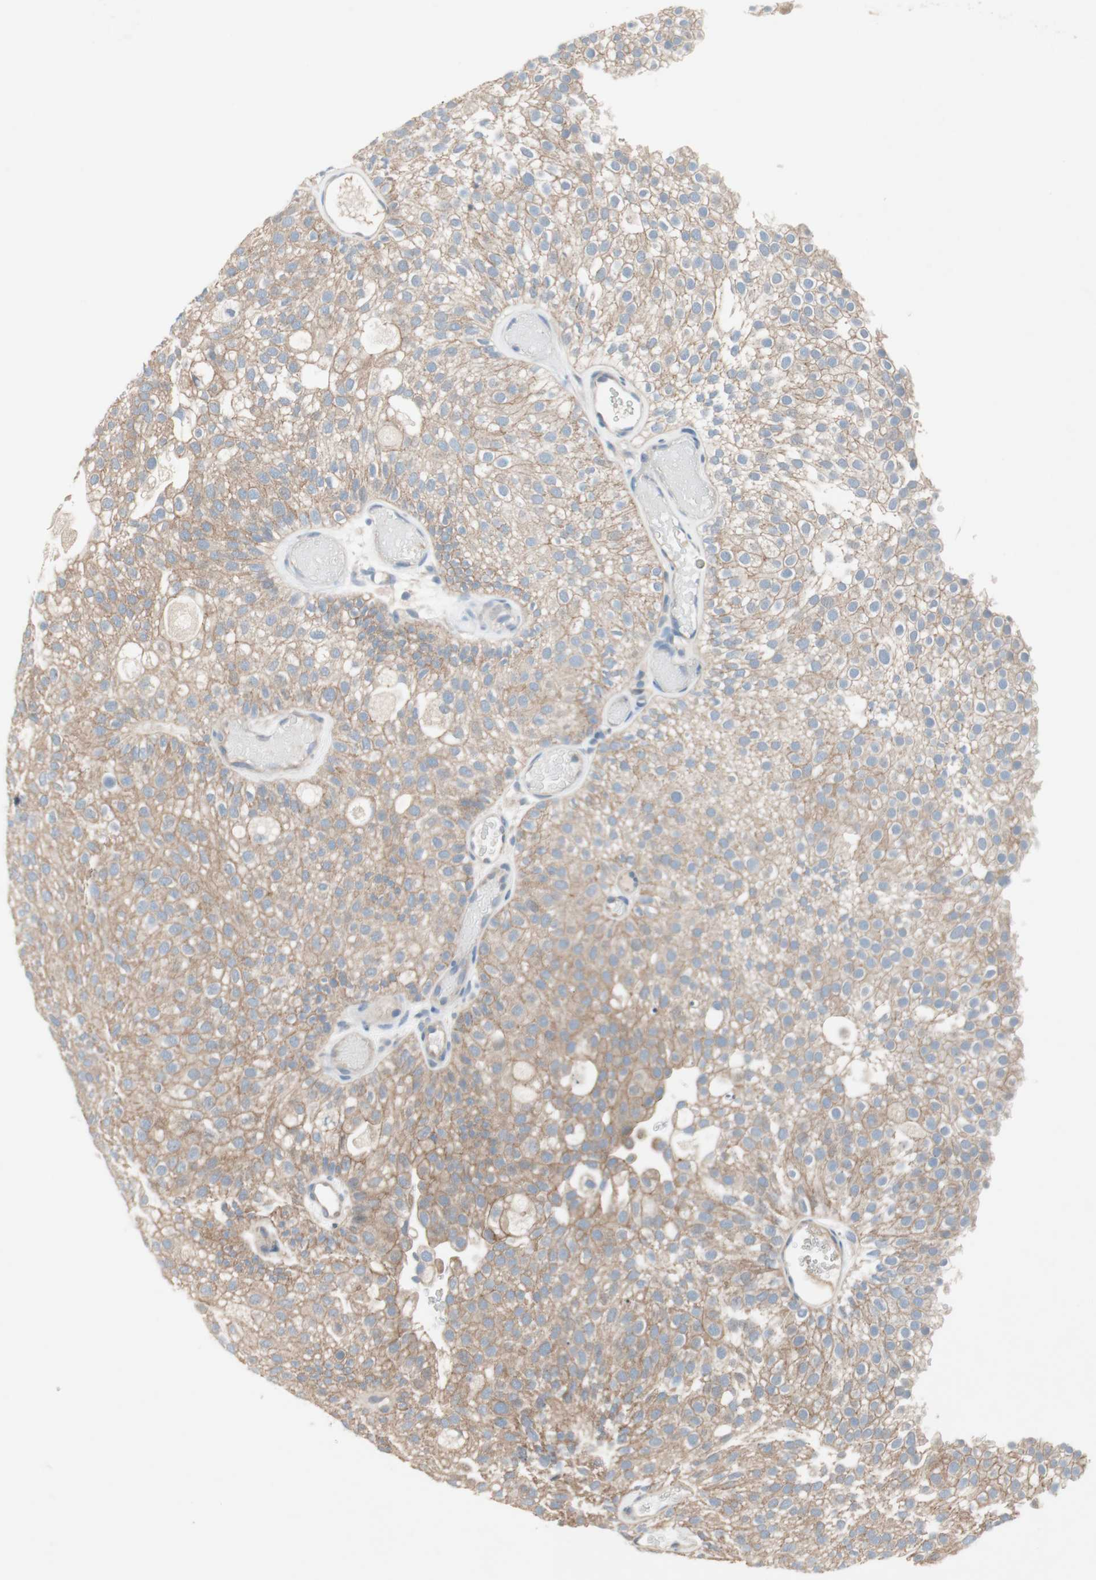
{"staining": {"intensity": "moderate", "quantity": "25%-75%", "location": "cytoplasmic/membranous"}, "tissue": "urothelial cancer", "cell_type": "Tumor cells", "image_type": "cancer", "snomed": [{"axis": "morphology", "description": "Urothelial carcinoma, Low grade"}, {"axis": "topography", "description": "Urinary bladder"}], "caption": "Protein expression by IHC exhibits moderate cytoplasmic/membranous positivity in approximately 25%-75% of tumor cells in urothelial cancer.", "gene": "GLUL", "patient": {"sex": "male", "age": 78}}